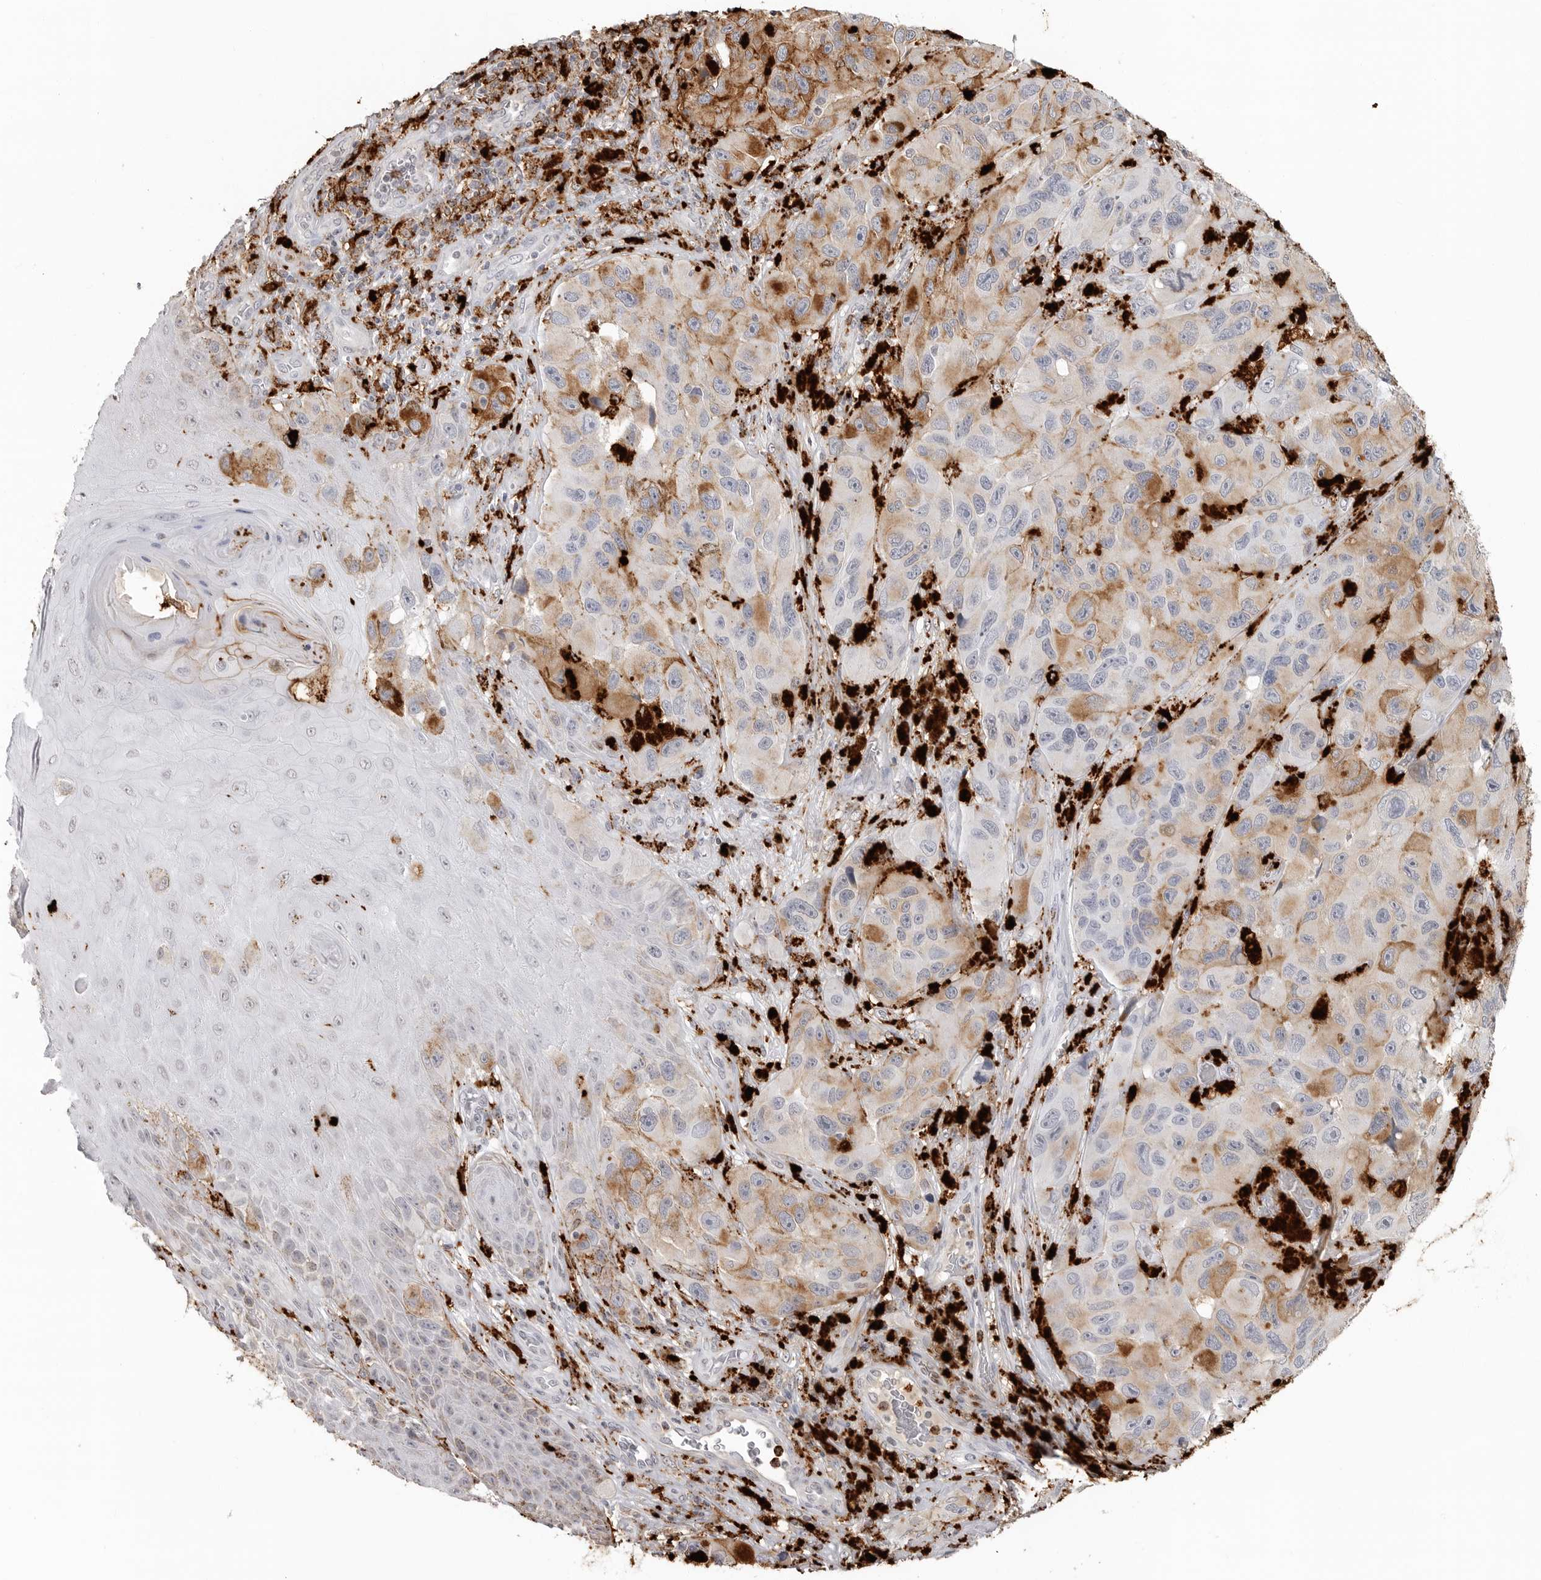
{"staining": {"intensity": "moderate", "quantity": "25%-75%", "location": "cytoplasmic/membranous"}, "tissue": "melanoma", "cell_type": "Tumor cells", "image_type": "cancer", "snomed": [{"axis": "morphology", "description": "Malignant melanoma, NOS"}, {"axis": "topography", "description": "Skin"}], "caption": "About 25%-75% of tumor cells in human malignant melanoma reveal moderate cytoplasmic/membranous protein positivity as visualized by brown immunohistochemical staining.", "gene": "IFI30", "patient": {"sex": "female", "age": 73}}